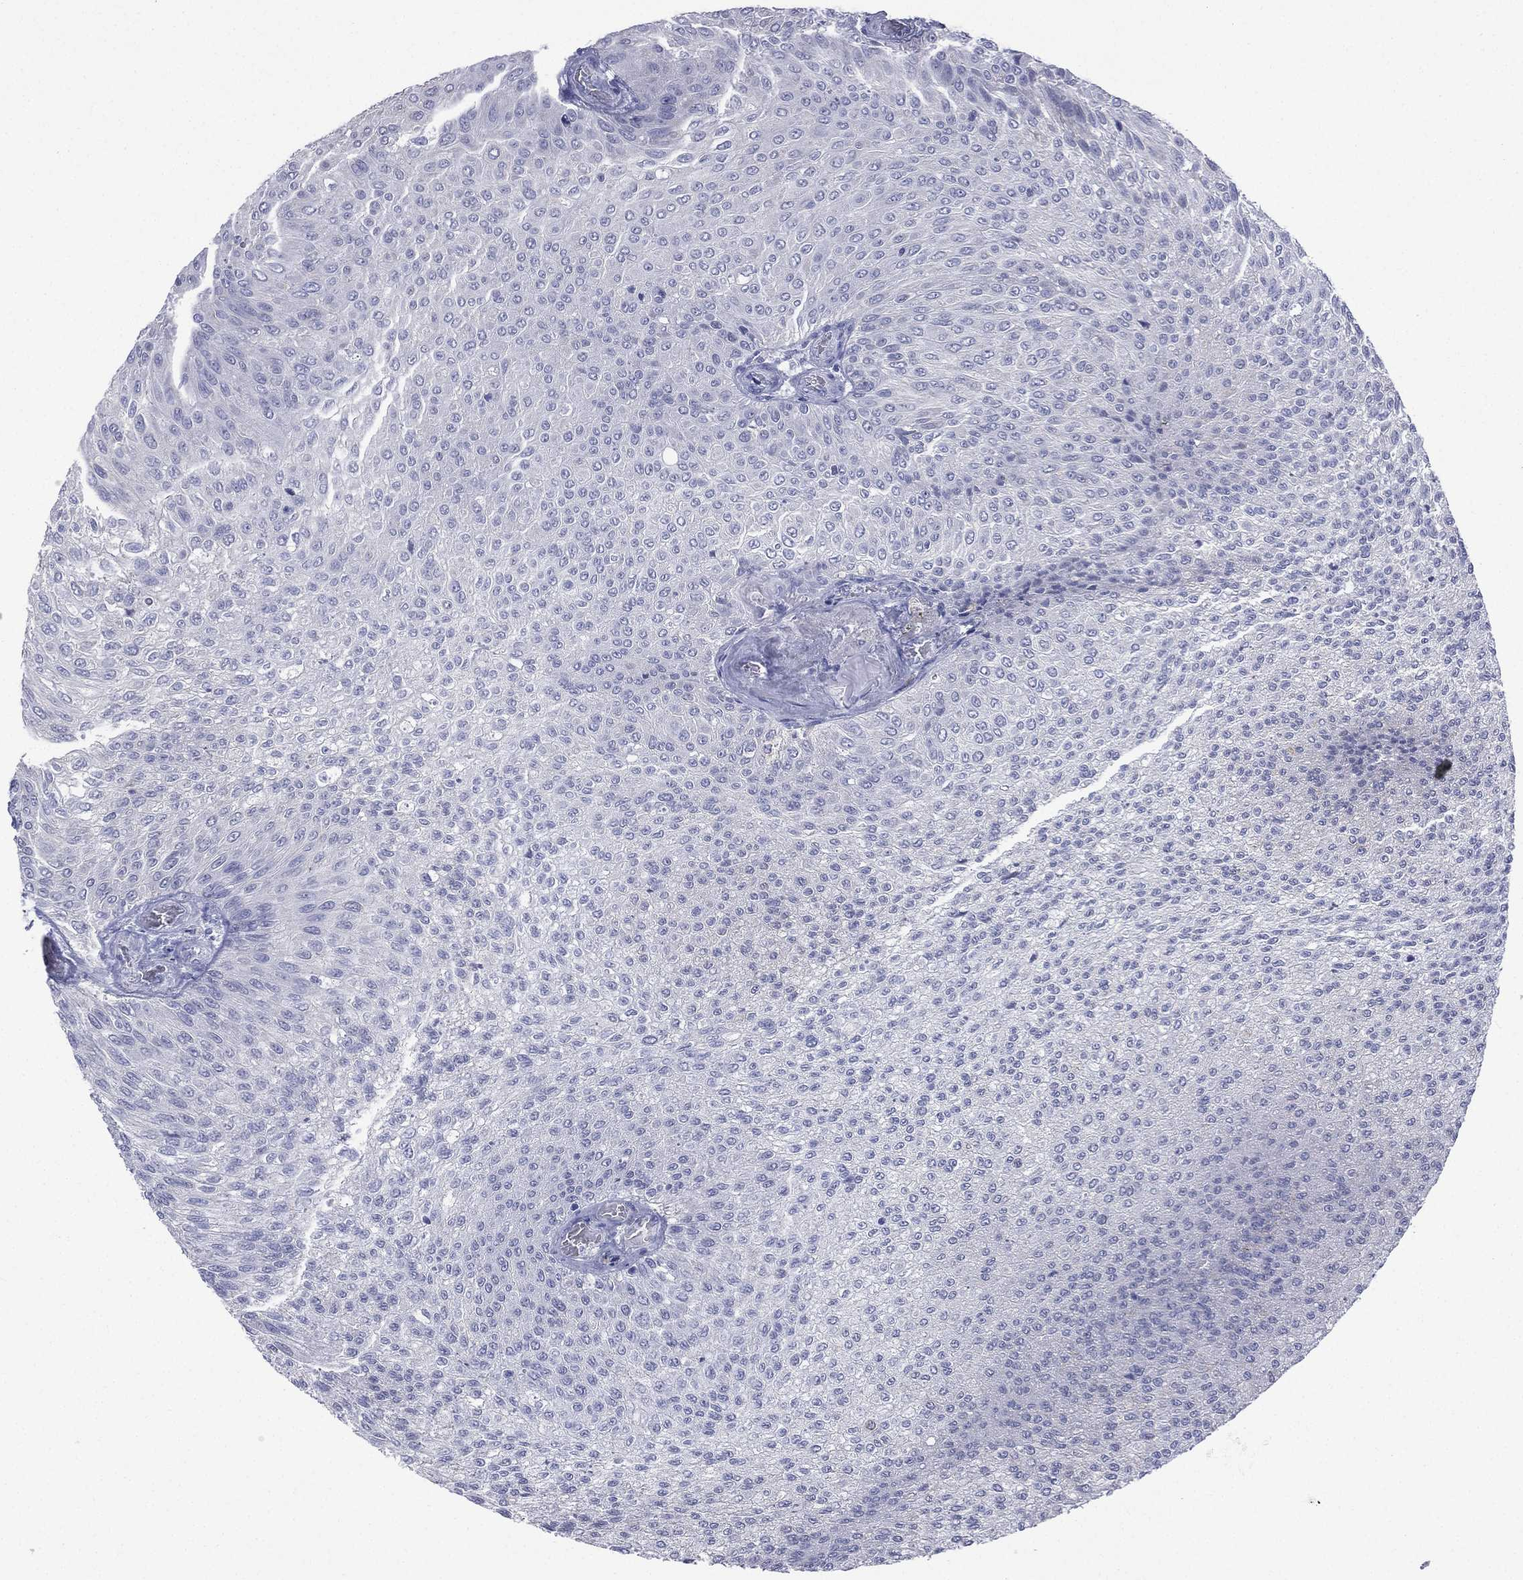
{"staining": {"intensity": "negative", "quantity": "none", "location": "none"}, "tissue": "urothelial cancer", "cell_type": "Tumor cells", "image_type": "cancer", "snomed": [{"axis": "morphology", "description": "Urothelial carcinoma, Low grade"}, {"axis": "topography", "description": "Ureter, NOS"}, {"axis": "topography", "description": "Urinary bladder"}], "caption": "Immunohistochemistry (IHC) micrograph of human low-grade urothelial carcinoma stained for a protein (brown), which exhibits no expression in tumor cells.", "gene": "CES2", "patient": {"sex": "male", "age": 78}}